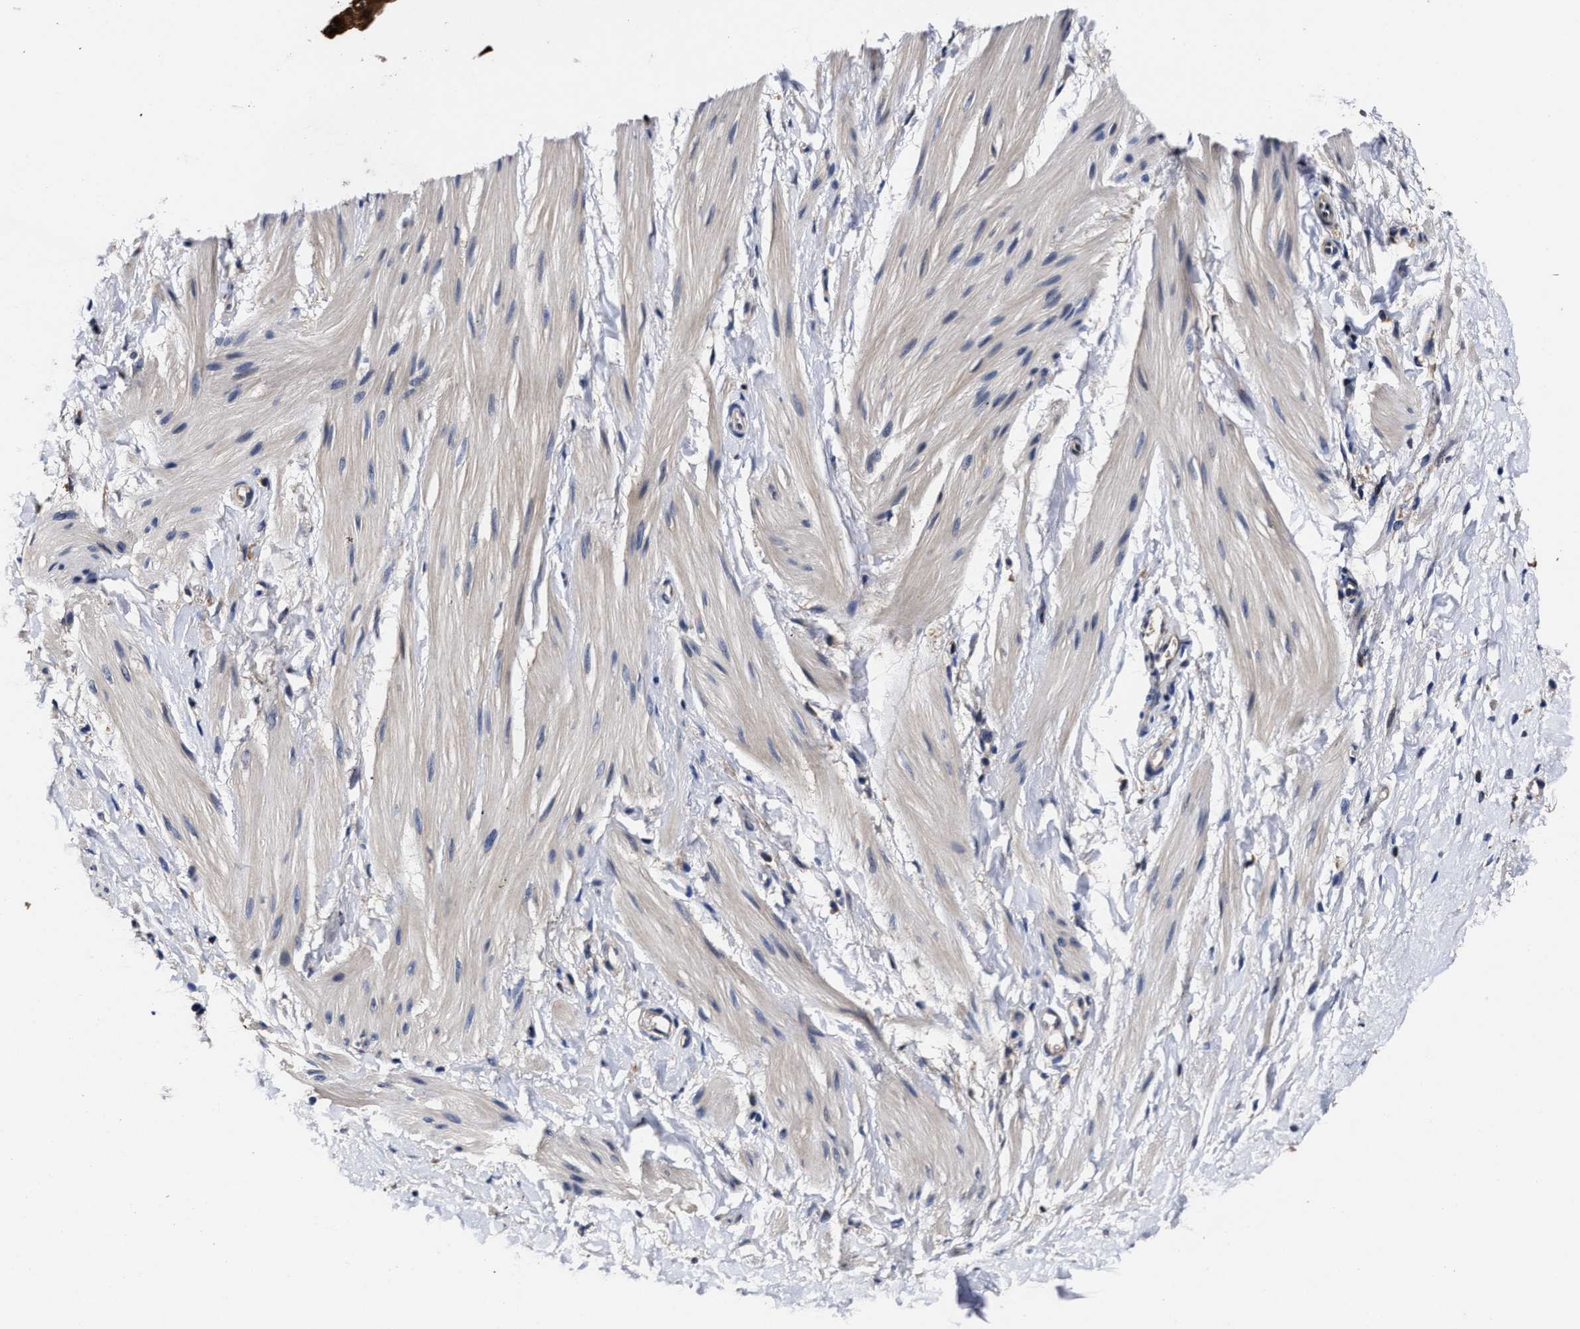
{"staining": {"intensity": "negative", "quantity": "none", "location": "none"}, "tissue": "smooth muscle", "cell_type": "Smooth muscle cells", "image_type": "normal", "snomed": [{"axis": "morphology", "description": "Normal tissue, NOS"}, {"axis": "topography", "description": "Smooth muscle"}], "caption": "Smooth muscle stained for a protein using immunohistochemistry (IHC) shows no staining smooth muscle cells.", "gene": "SOCS5", "patient": {"sex": "male", "age": 16}}